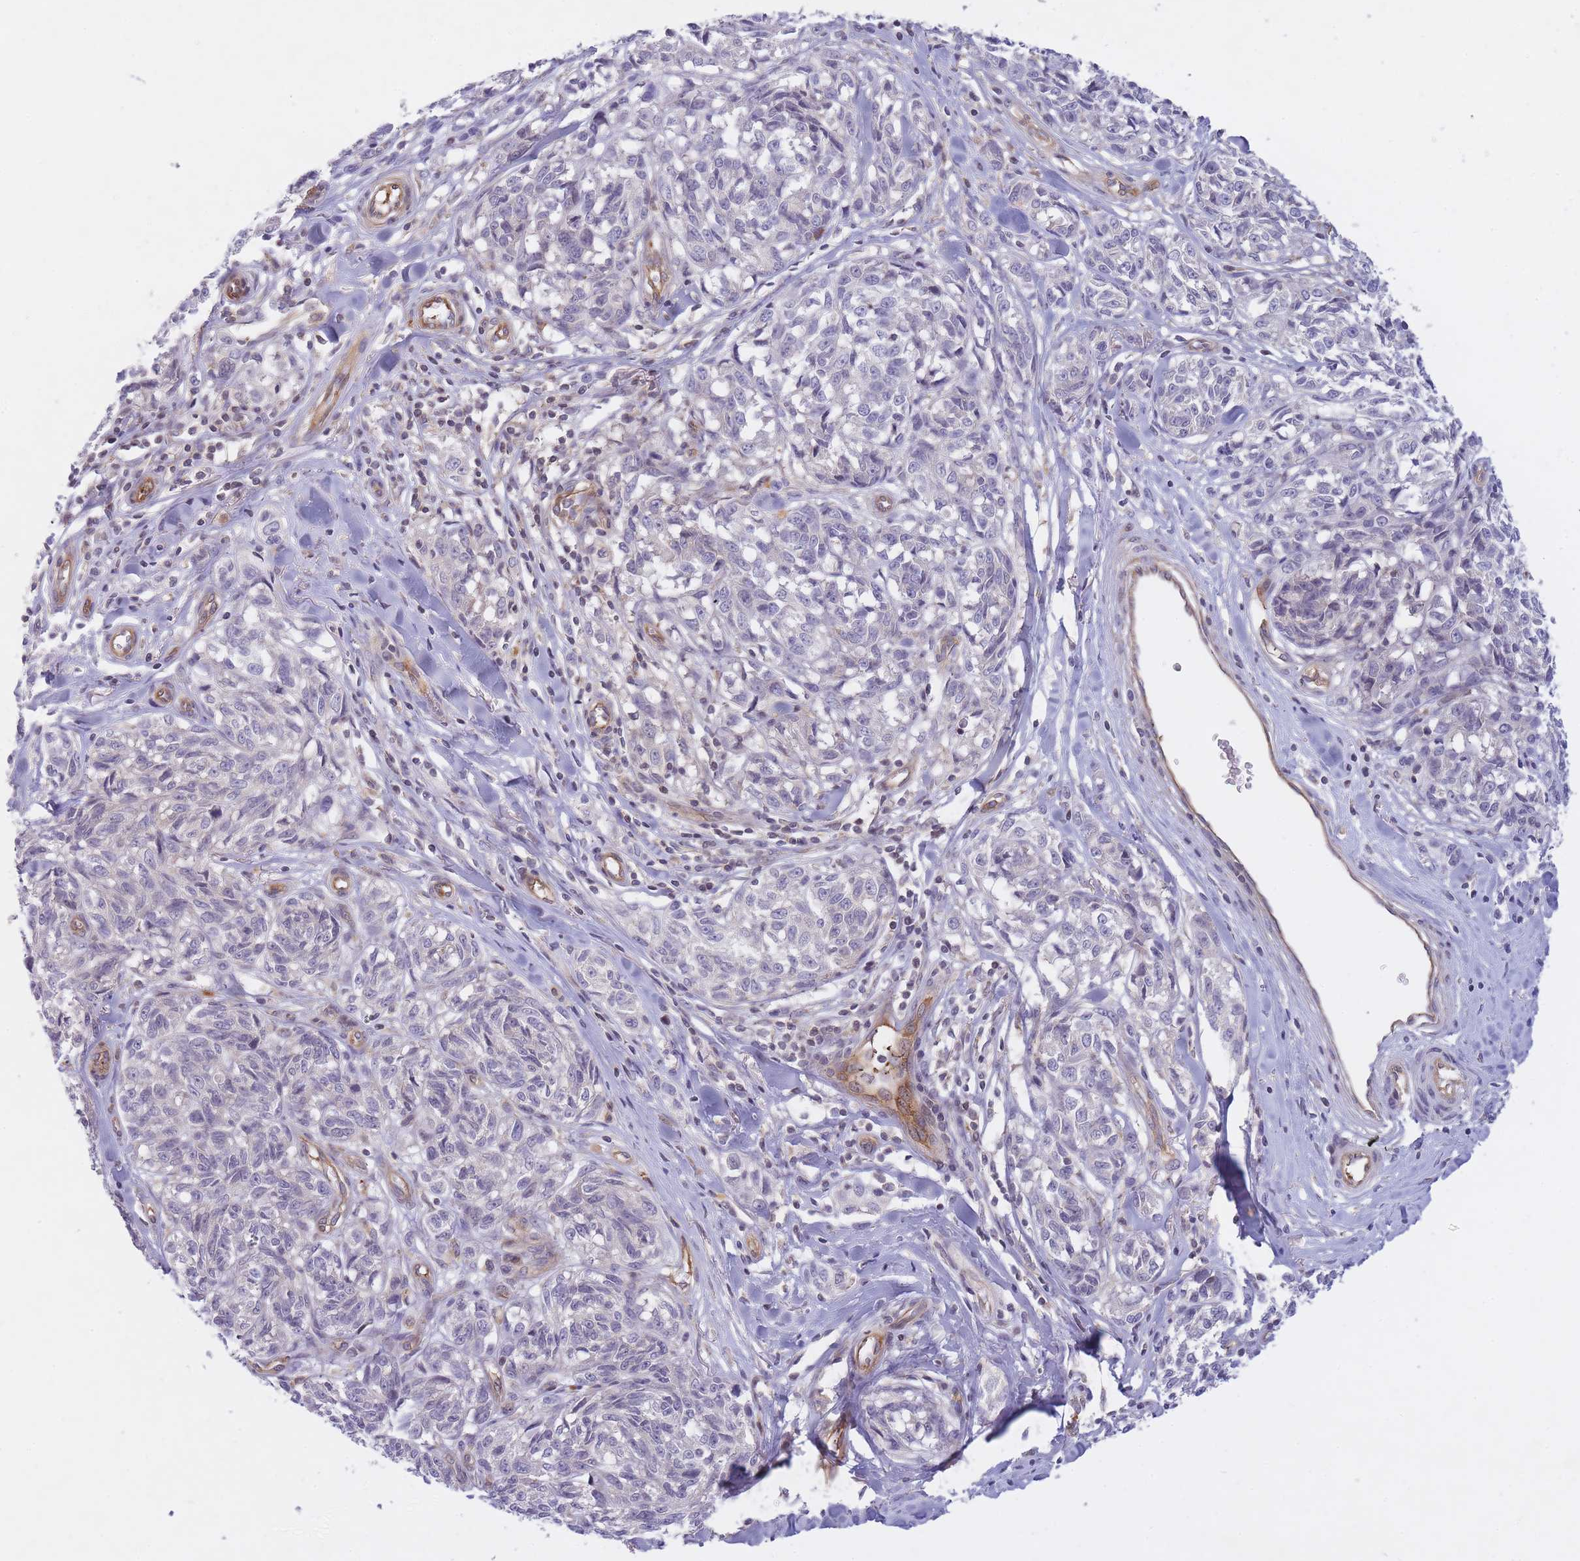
{"staining": {"intensity": "negative", "quantity": "none", "location": "none"}, "tissue": "melanoma", "cell_type": "Tumor cells", "image_type": "cancer", "snomed": [{"axis": "morphology", "description": "Normal tissue, NOS"}, {"axis": "morphology", "description": "Malignant melanoma, NOS"}, {"axis": "topography", "description": "Skin"}], "caption": "Immunohistochemistry micrograph of neoplastic tissue: malignant melanoma stained with DAB (3,3'-diaminobenzidine) displays no significant protein expression in tumor cells.", "gene": "SLC35F5", "patient": {"sex": "female", "age": 64}}